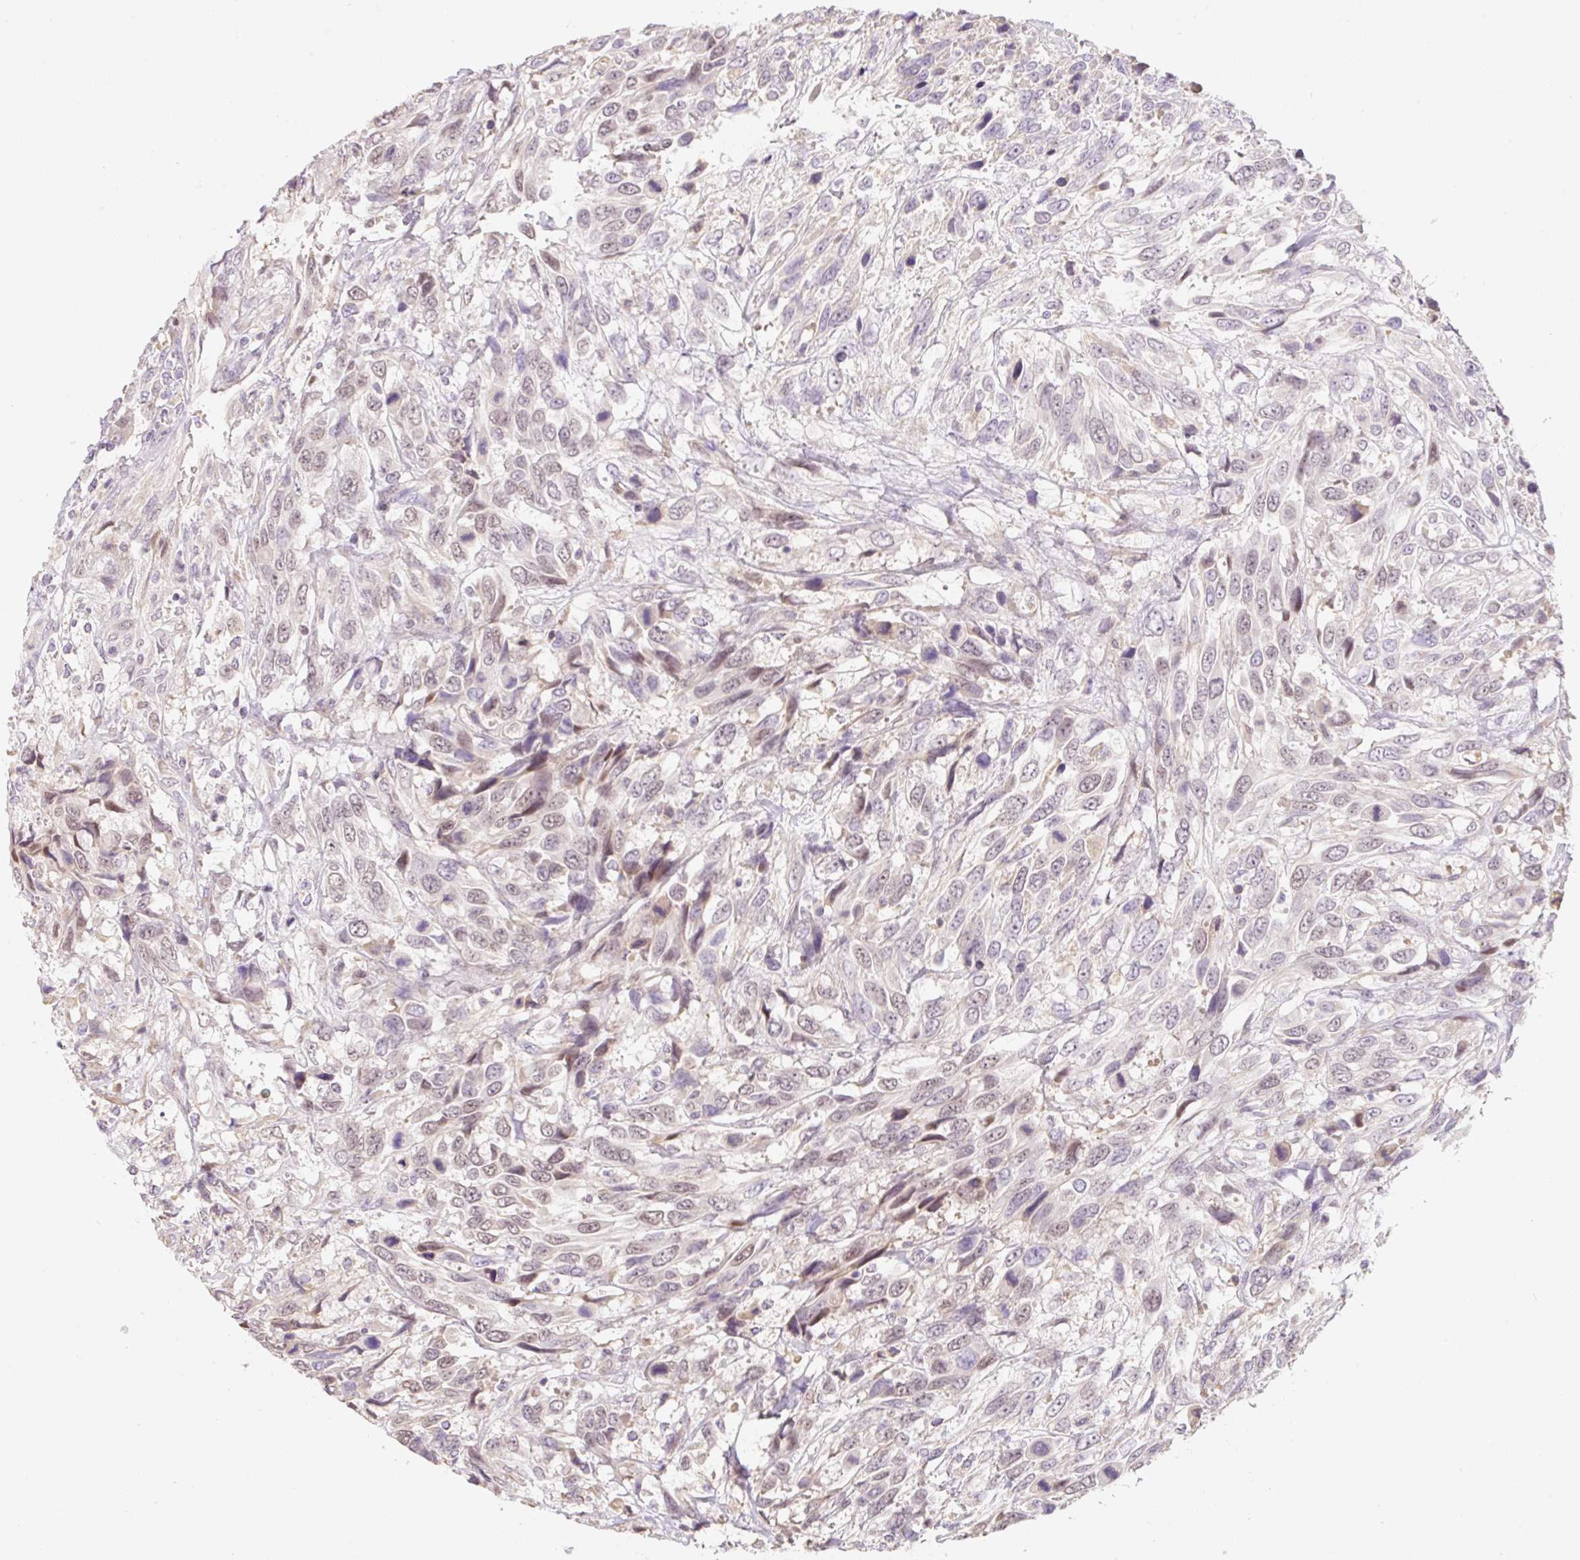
{"staining": {"intensity": "weak", "quantity": "25%-75%", "location": "nuclear"}, "tissue": "urothelial cancer", "cell_type": "Tumor cells", "image_type": "cancer", "snomed": [{"axis": "morphology", "description": "Urothelial carcinoma, High grade"}, {"axis": "topography", "description": "Urinary bladder"}], "caption": "Immunohistochemistry (IHC) photomicrograph of human urothelial carcinoma (high-grade) stained for a protein (brown), which exhibits low levels of weak nuclear staining in approximately 25%-75% of tumor cells.", "gene": "MIA2", "patient": {"sex": "female", "age": 70}}